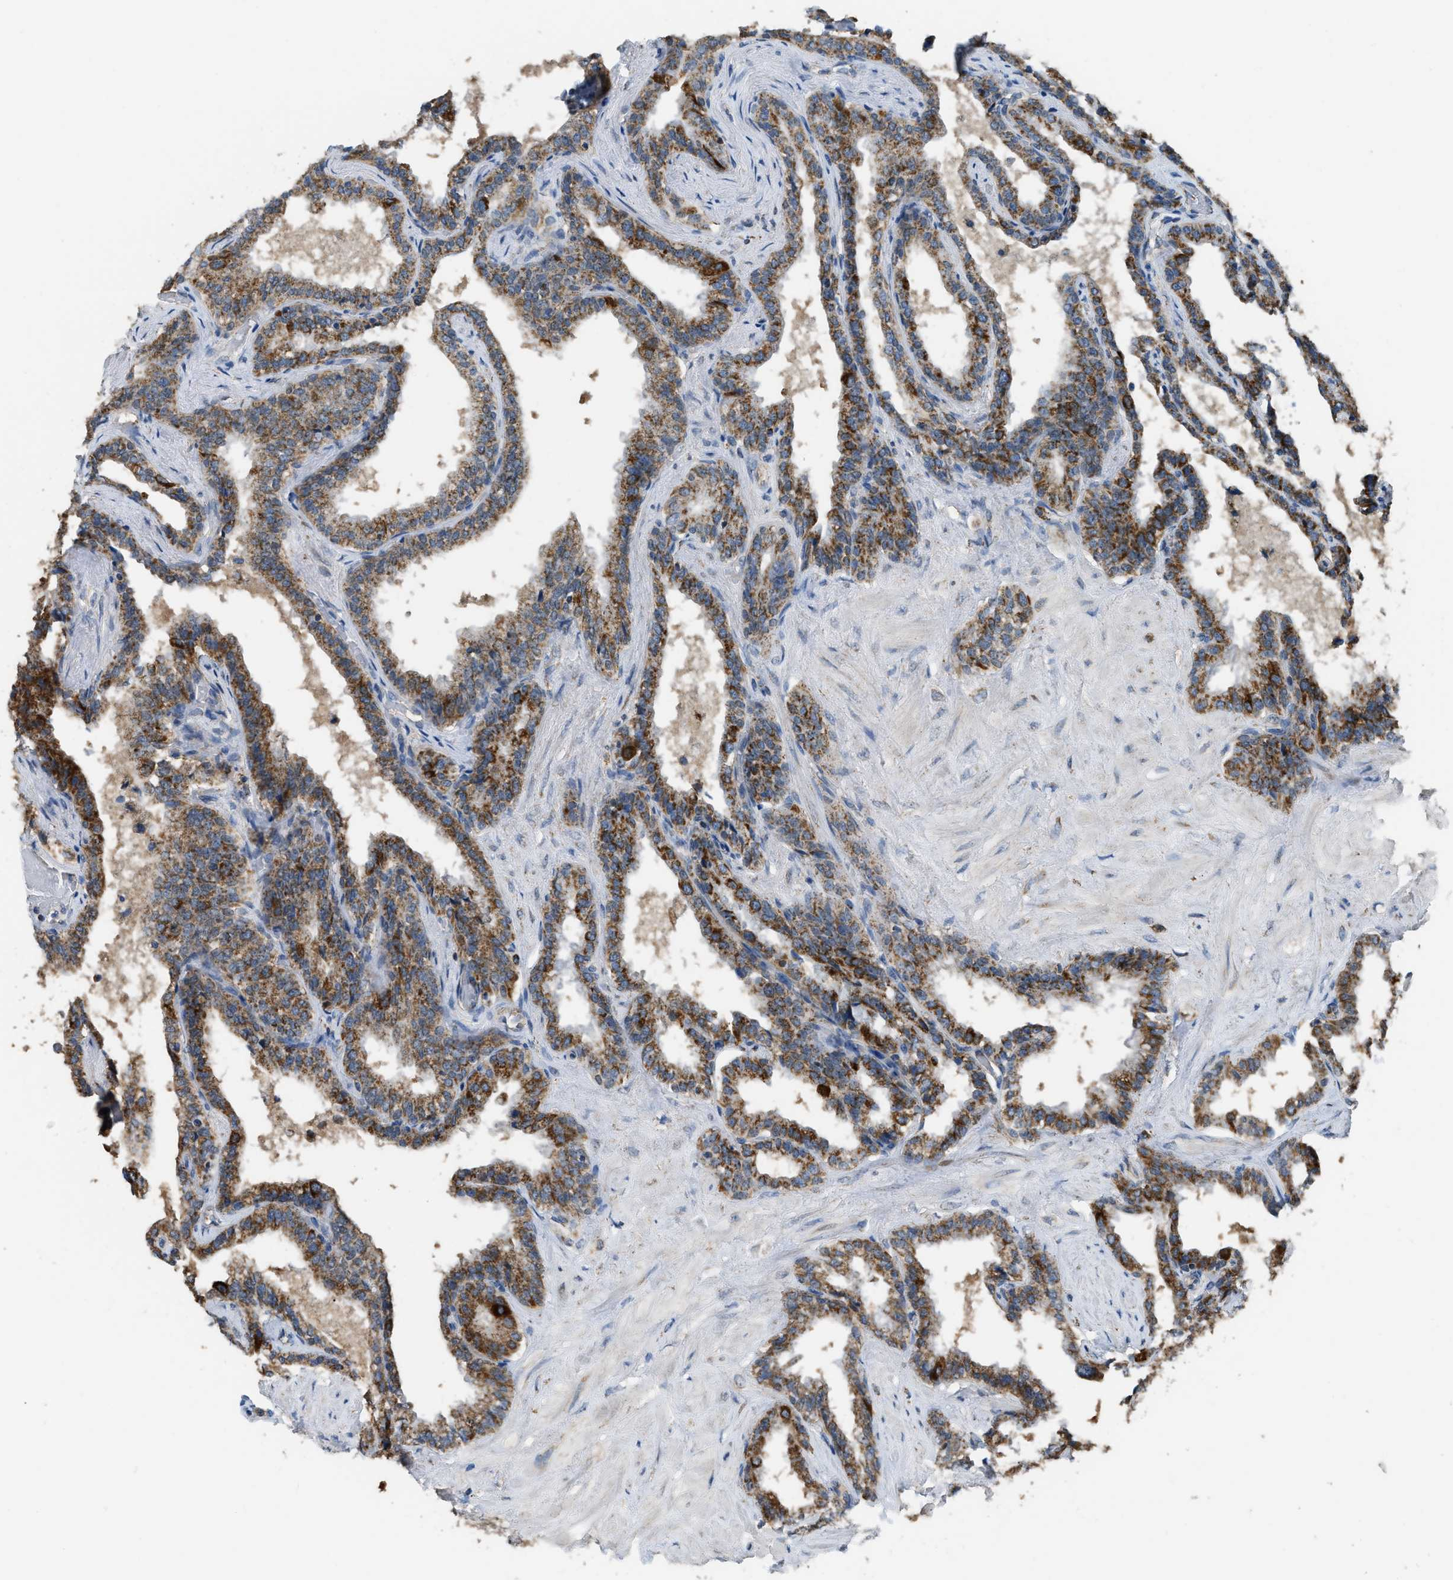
{"staining": {"intensity": "moderate", "quantity": ">75%", "location": "cytoplasmic/membranous"}, "tissue": "seminal vesicle", "cell_type": "Glandular cells", "image_type": "normal", "snomed": [{"axis": "morphology", "description": "Normal tissue, NOS"}, {"axis": "topography", "description": "Seminal veicle"}], "caption": "Immunohistochemistry micrograph of unremarkable human seminal vesicle stained for a protein (brown), which exhibits medium levels of moderate cytoplasmic/membranous expression in approximately >75% of glandular cells.", "gene": "ETFB", "patient": {"sex": "male", "age": 46}}